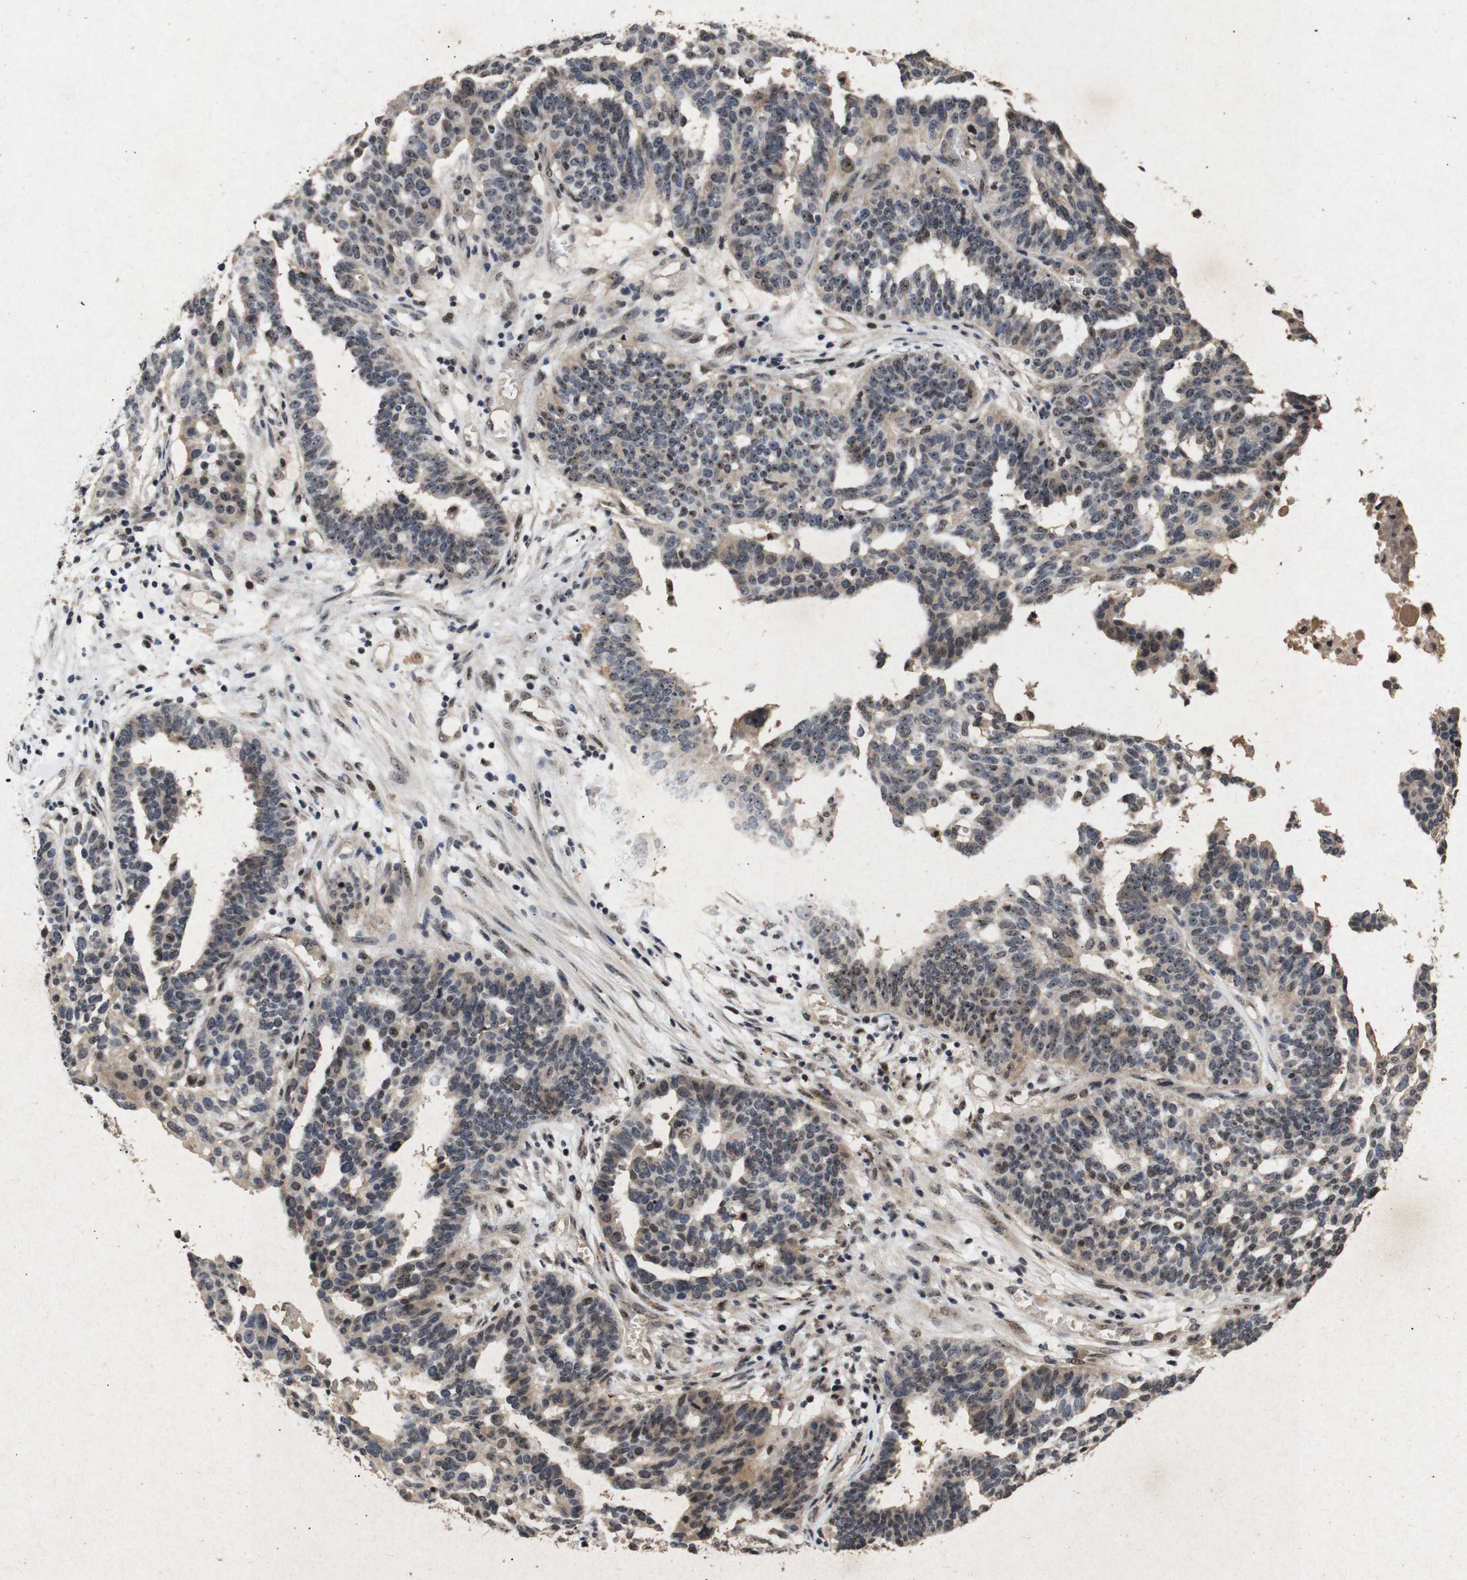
{"staining": {"intensity": "moderate", "quantity": ">75%", "location": "nuclear"}, "tissue": "ovarian cancer", "cell_type": "Tumor cells", "image_type": "cancer", "snomed": [{"axis": "morphology", "description": "Cystadenocarcinoma, serous, NOS"}, {"axis": "topography", "description": "Ovary"}], "caption": "Tumor cells display moderate nuclear staining in approximately >75% of cells in ovarian cancer (serous cystadenocarcinoma).", "gene": "PARN", "patient": {"sex": "female", "age": 59}}